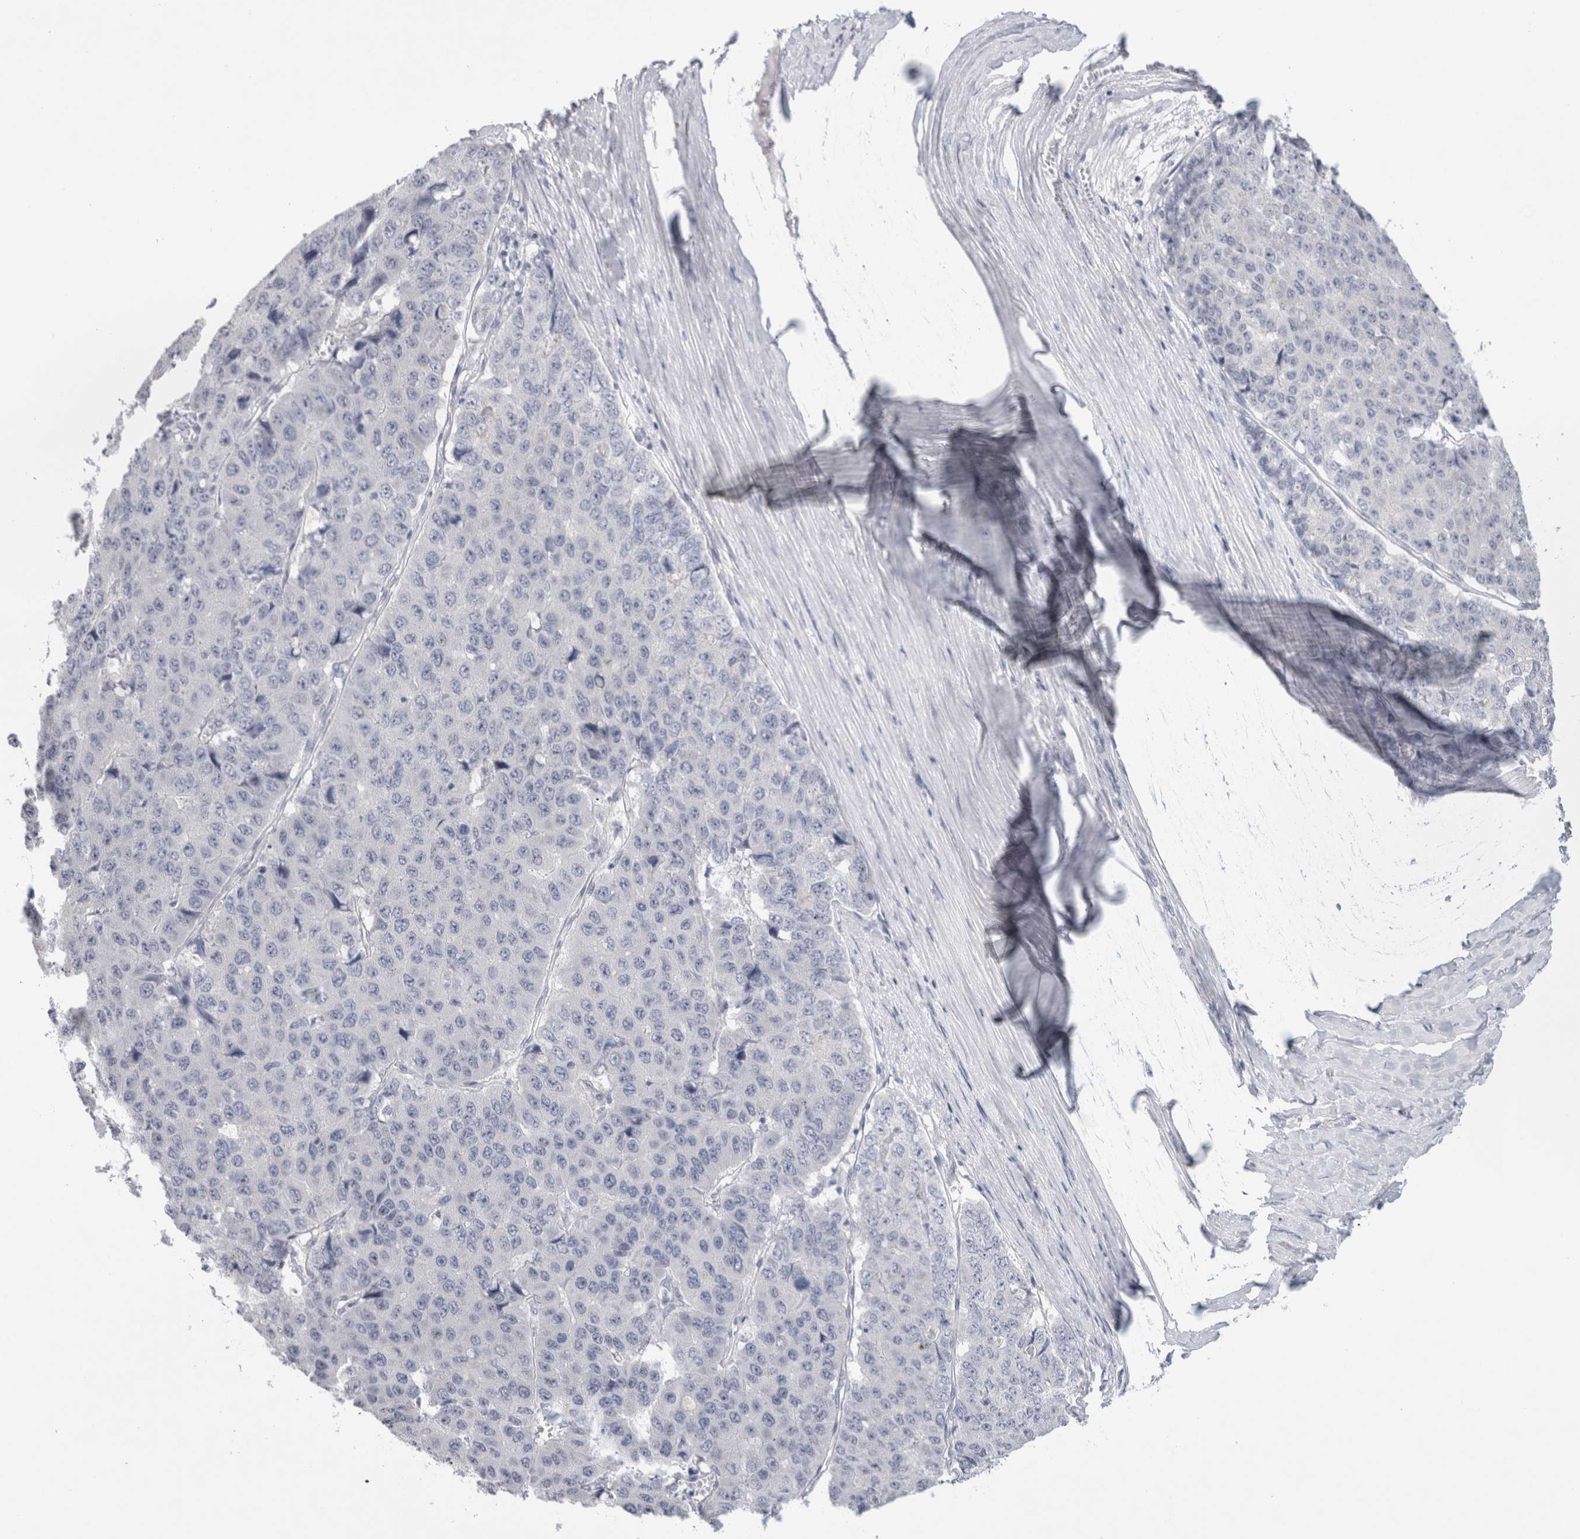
{"staining": {"intensity": "negative", "quantity": "none", "location": "none"}, "tissue": "pancreatic cancer", "cell_type": "Tumor cells", "image_type": "cancer", "snomed": [{"axis": "morphology", "description": "Adenocarcinoma, NOS"}, {"axis": "topography", "description": "Pancreas"}], "caption": "Human pancreatic cancer (adenocarcinoma) stained for a protein using immunohistochemistry demonstrates no positivity in tumor cells.", "gene": "TONSL", "patient": {"sex": "male", "age": 50}}